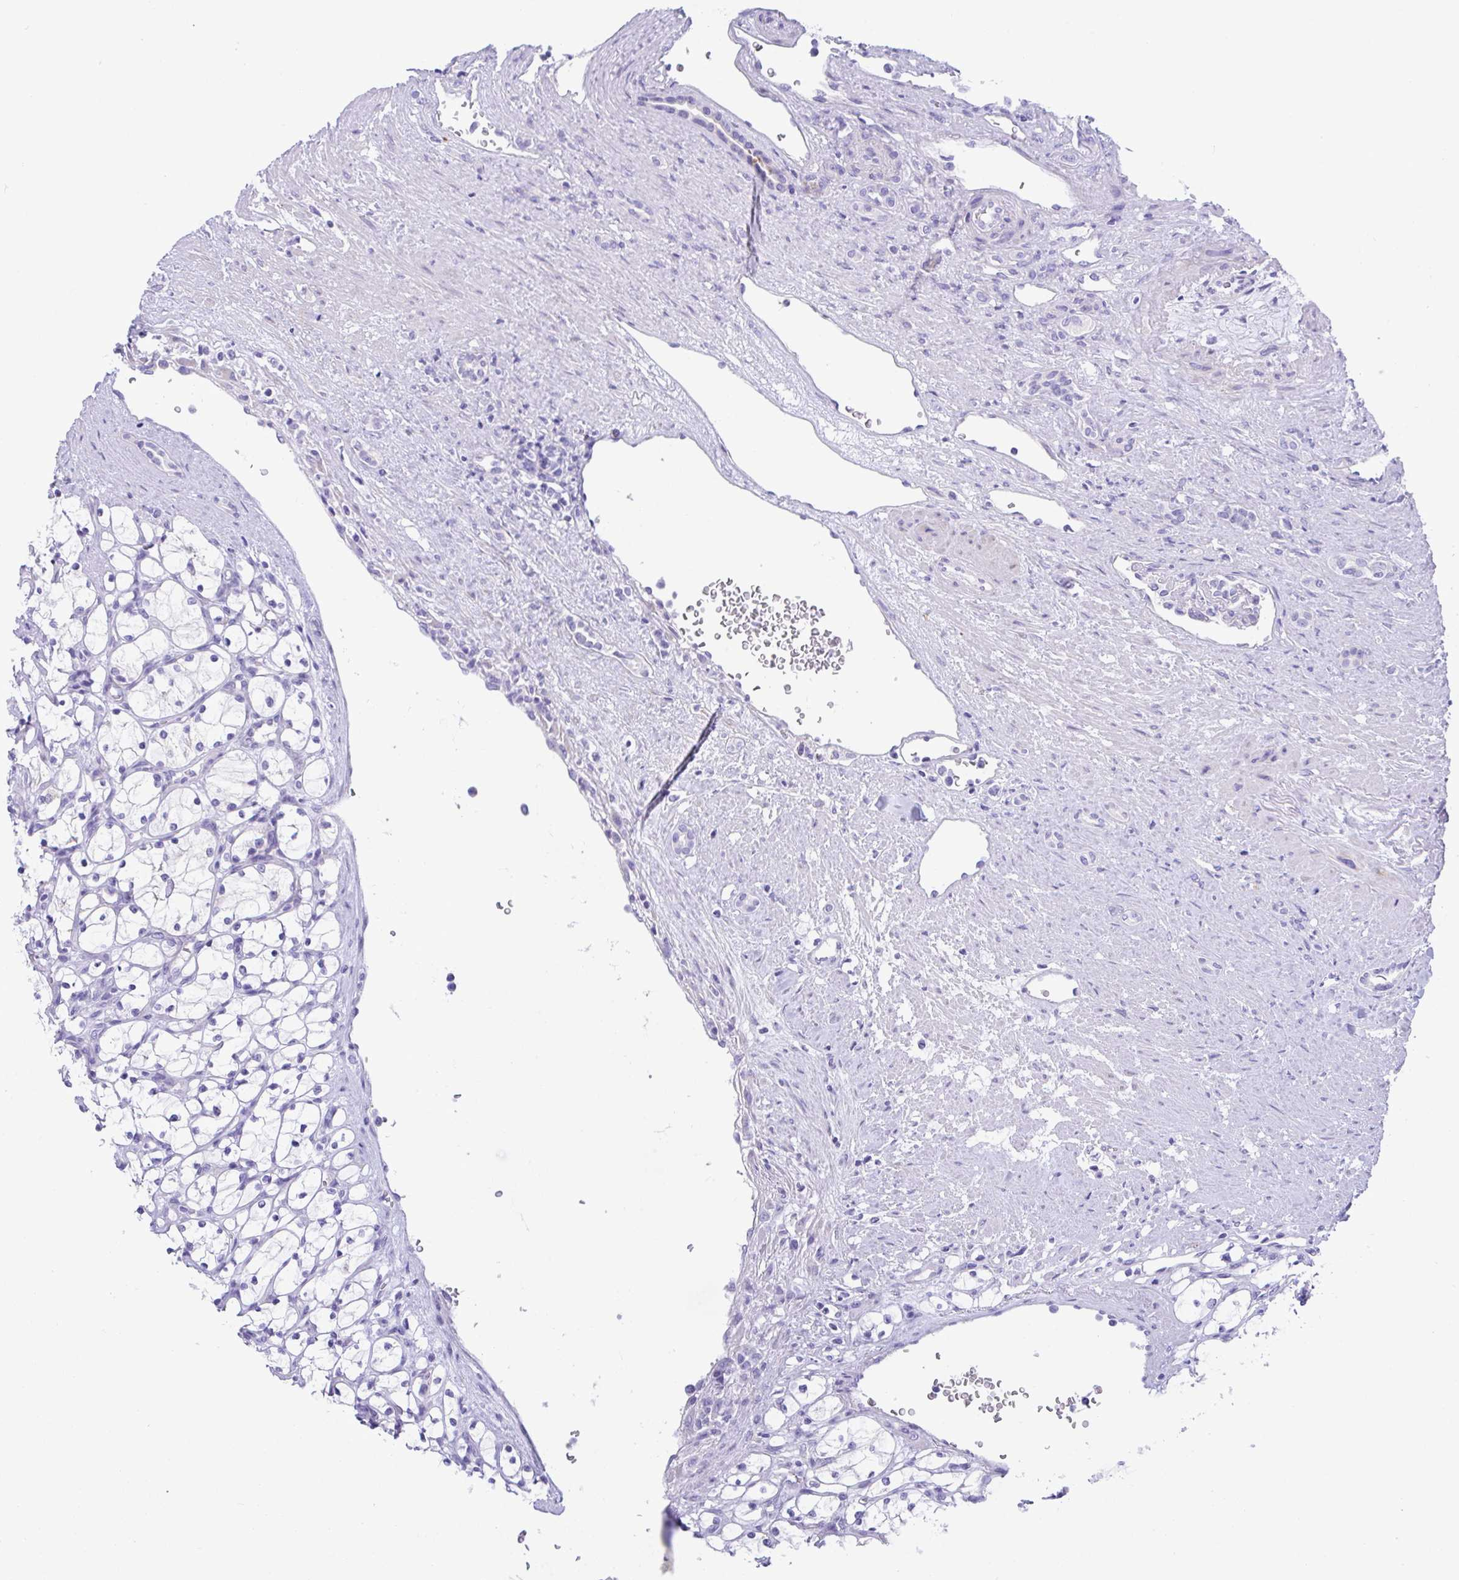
{"staining": {"intensity": "negative", "quantity": "none", "location": "none"}, "tissue": "renal cancer", "cell_type": "Tumor cells", "image_type": "cancer", "snomed": [{"axis": "morphology", "description": "Adenocarcinoma, NOS"}, {"axis": "topography", "description": "Kidney"}], "caption": "There is no significant positivity in tumor cells of renal cancer.", "gene": "TMEM106B", "patient": {"sex": "female", "age": 69}}